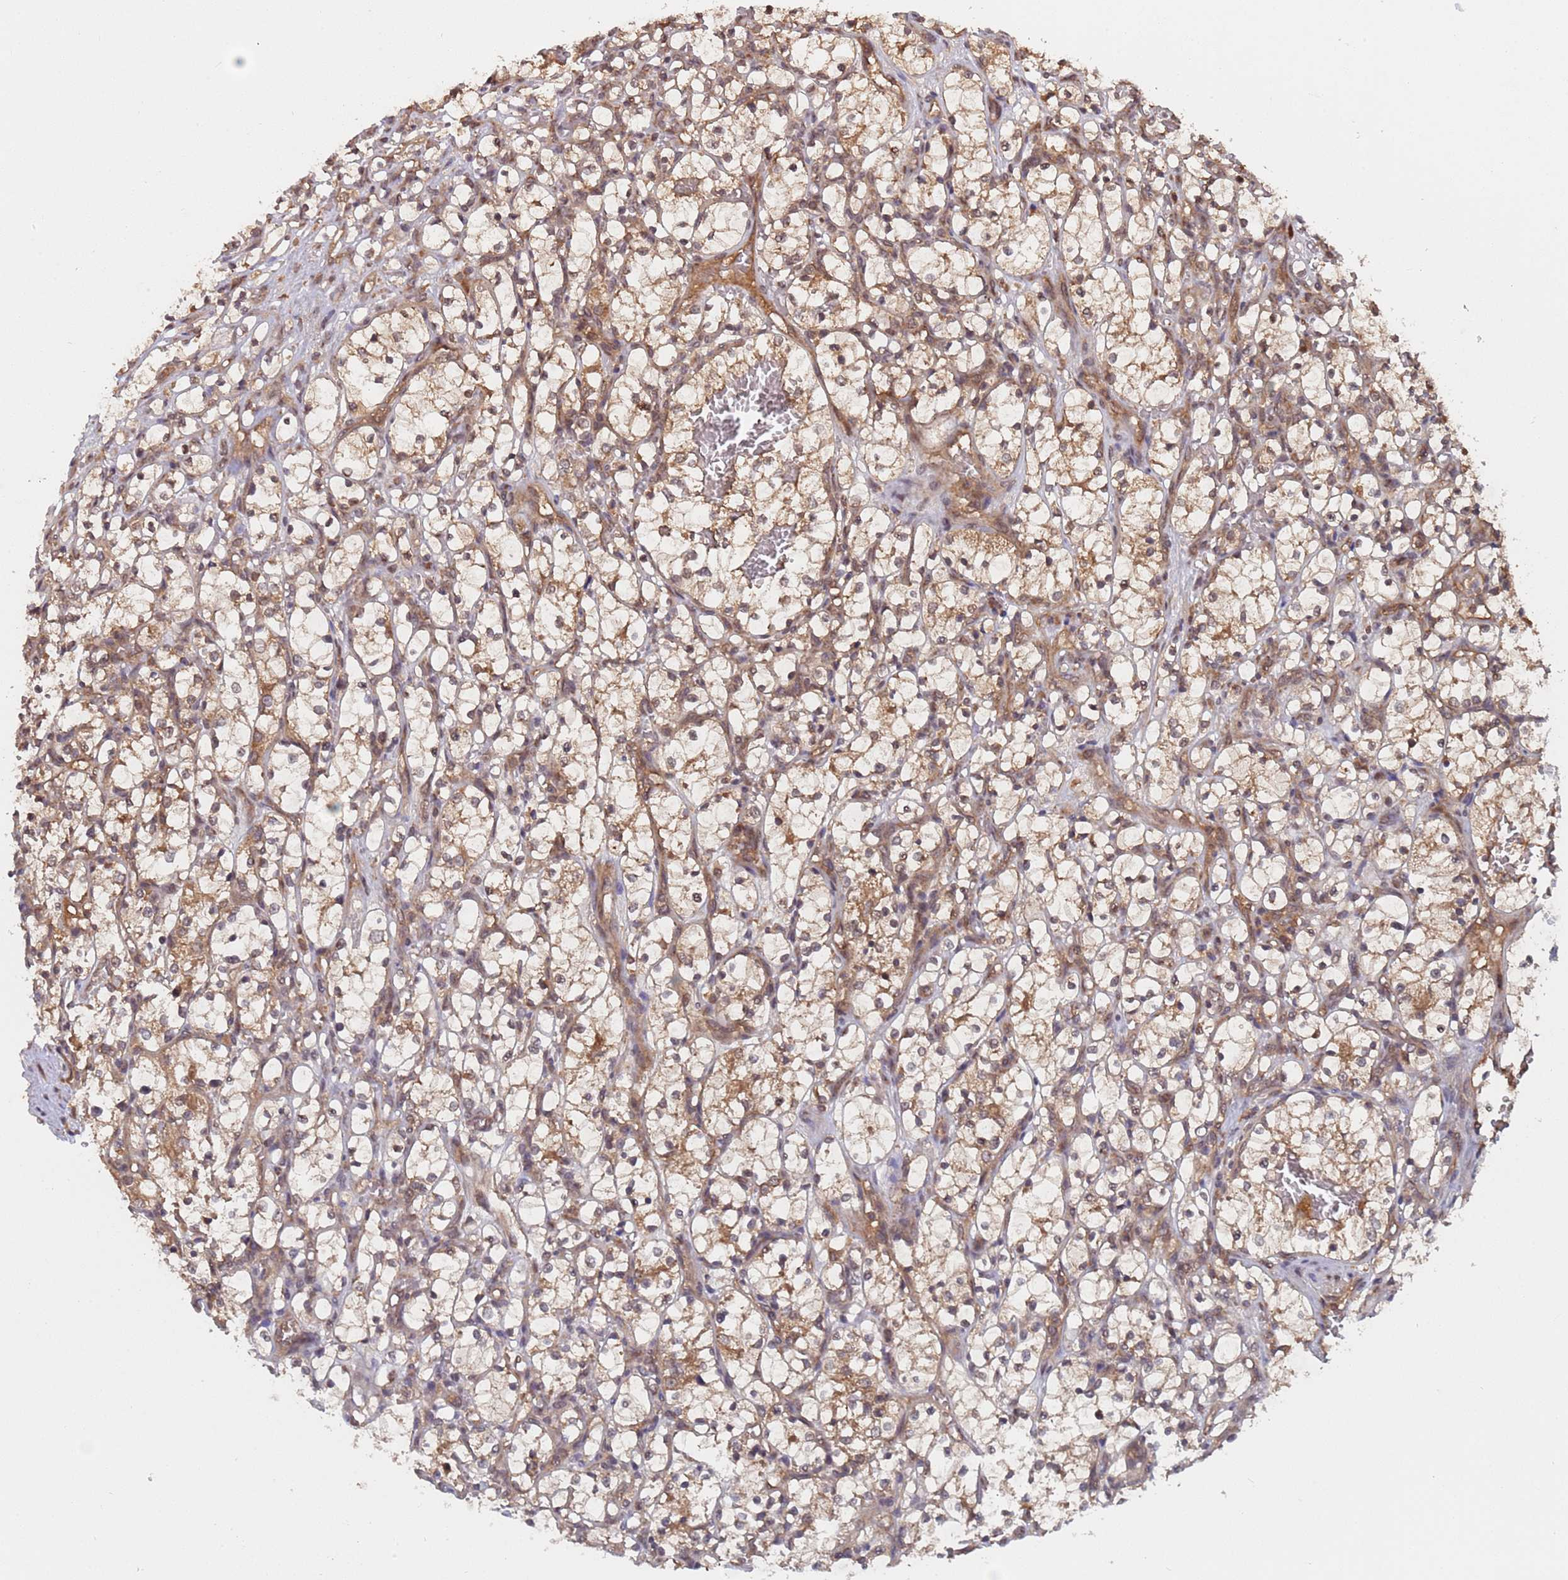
{"staining": {"intensity": "moderate", "quantity": "<25%", "location": "cytoplasmic/membranous"}, "tissue": "renal cancer", "cell_type": "Tumor cells", "image_type": "cancer", "snomed": [{"axis": "morphology", "description": "Adenocarcinoma, NOS"}, {"axis": "topography", "description": "Kidney"}], "caption": "Immunohistochemical staining of renal cancer reveals low levels of moderate cytoplasmic/membranous protein expression in approximately <25% of tumor cells.", "gene": "ERI1", "patient": {"sex": "female", "age": 69}}